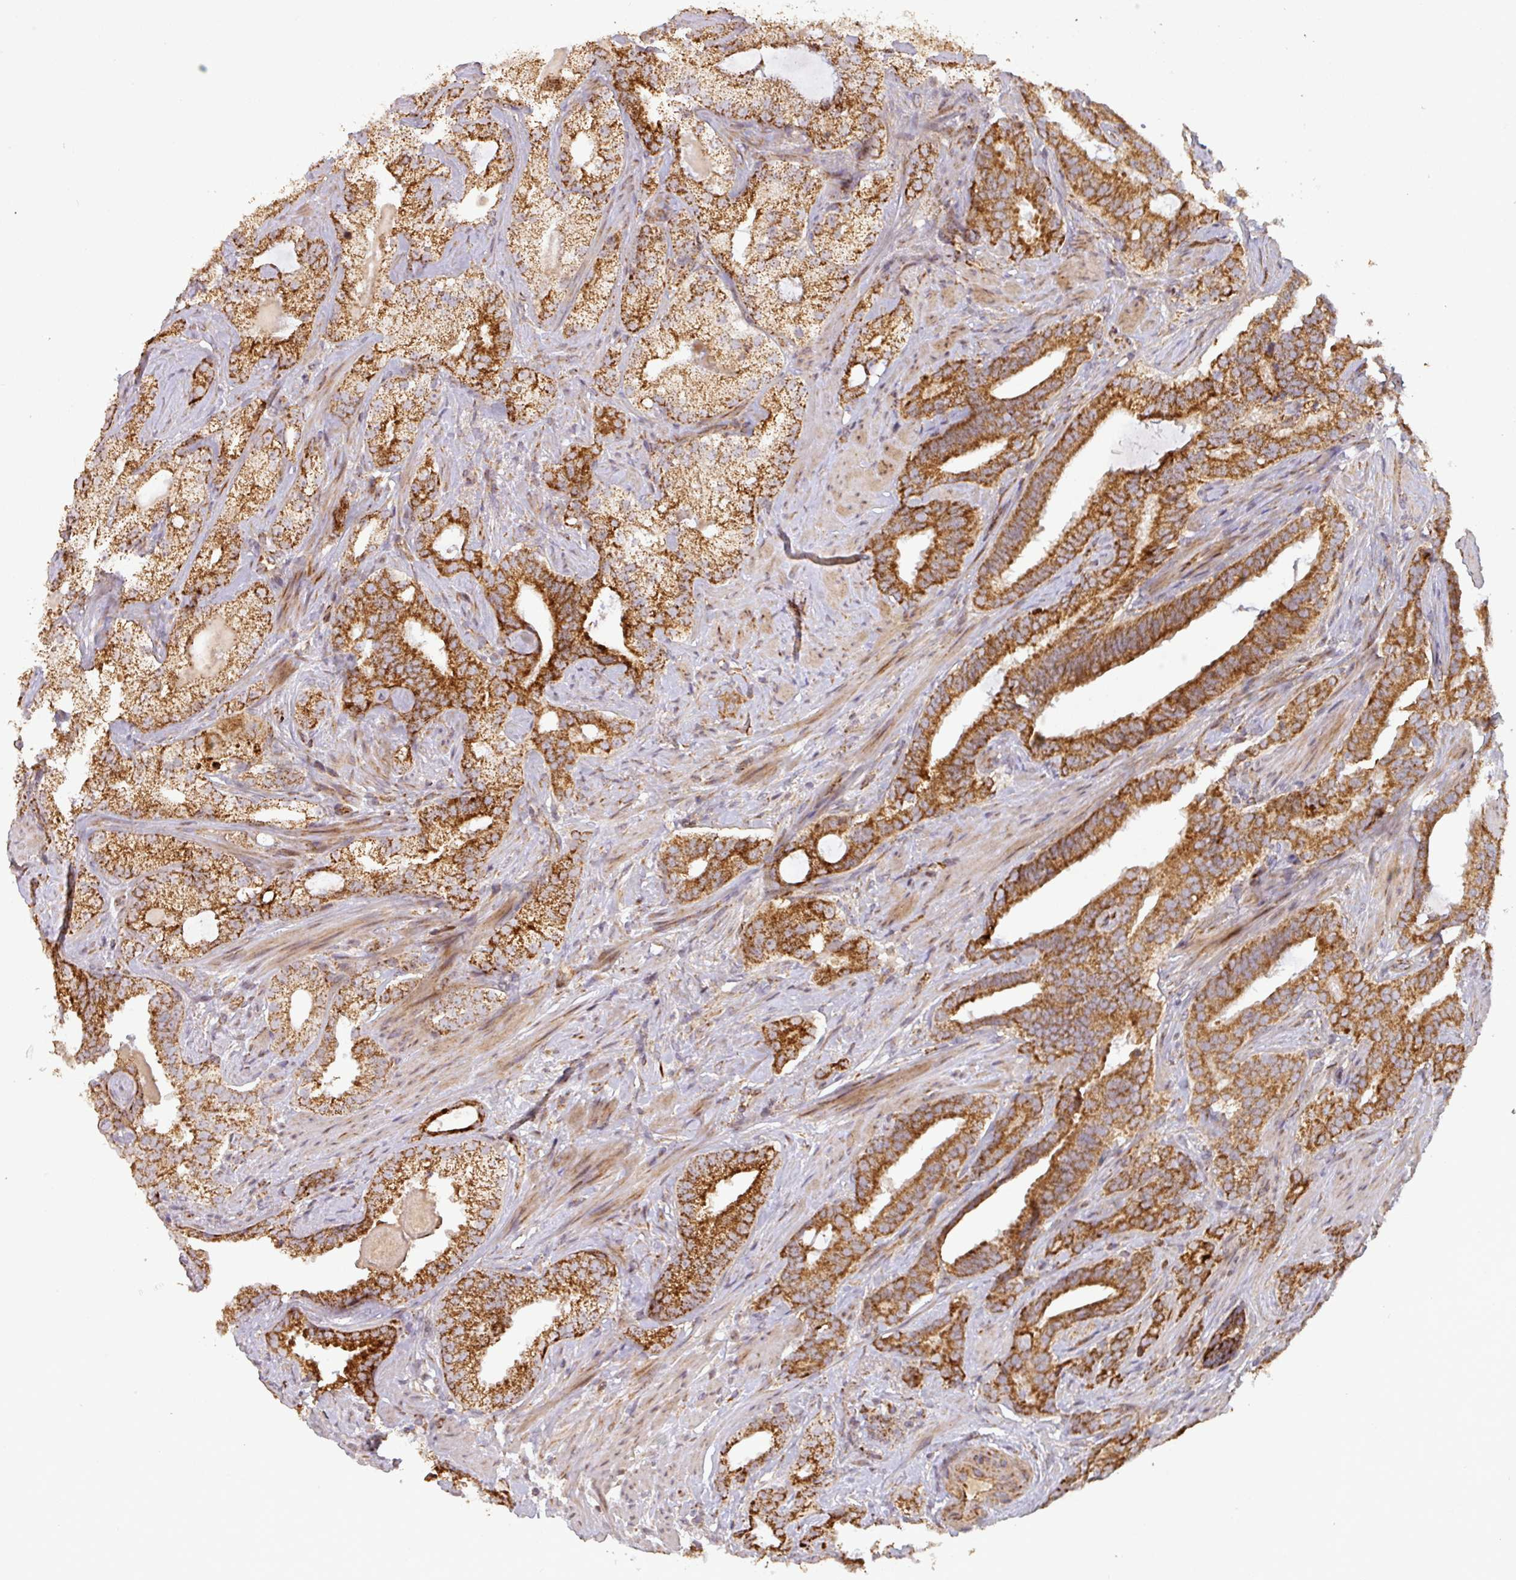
{"staining": {"intensity": "strong", "quantity": ">75%", "location": "cytoplasmic/membranous"}, "tissue": "prostate cancer", "cell_type": "Tumor cells", "image_type": "cancer", "snomed": [{"axis": "morphology", "description": "Adenocarcinoma, High grade"}, {"axis": "topography", "description": "Prostate"}], "caption": "This is a micrograph of immunohistochemistry (IHC) staining of prostate adenocarcinoma (high-grade), which shows strong staining in the cytoplasmic/membranous of tumor cells.", "gene": "GPD2", "patient": {"sex": "male", "age": 64}}